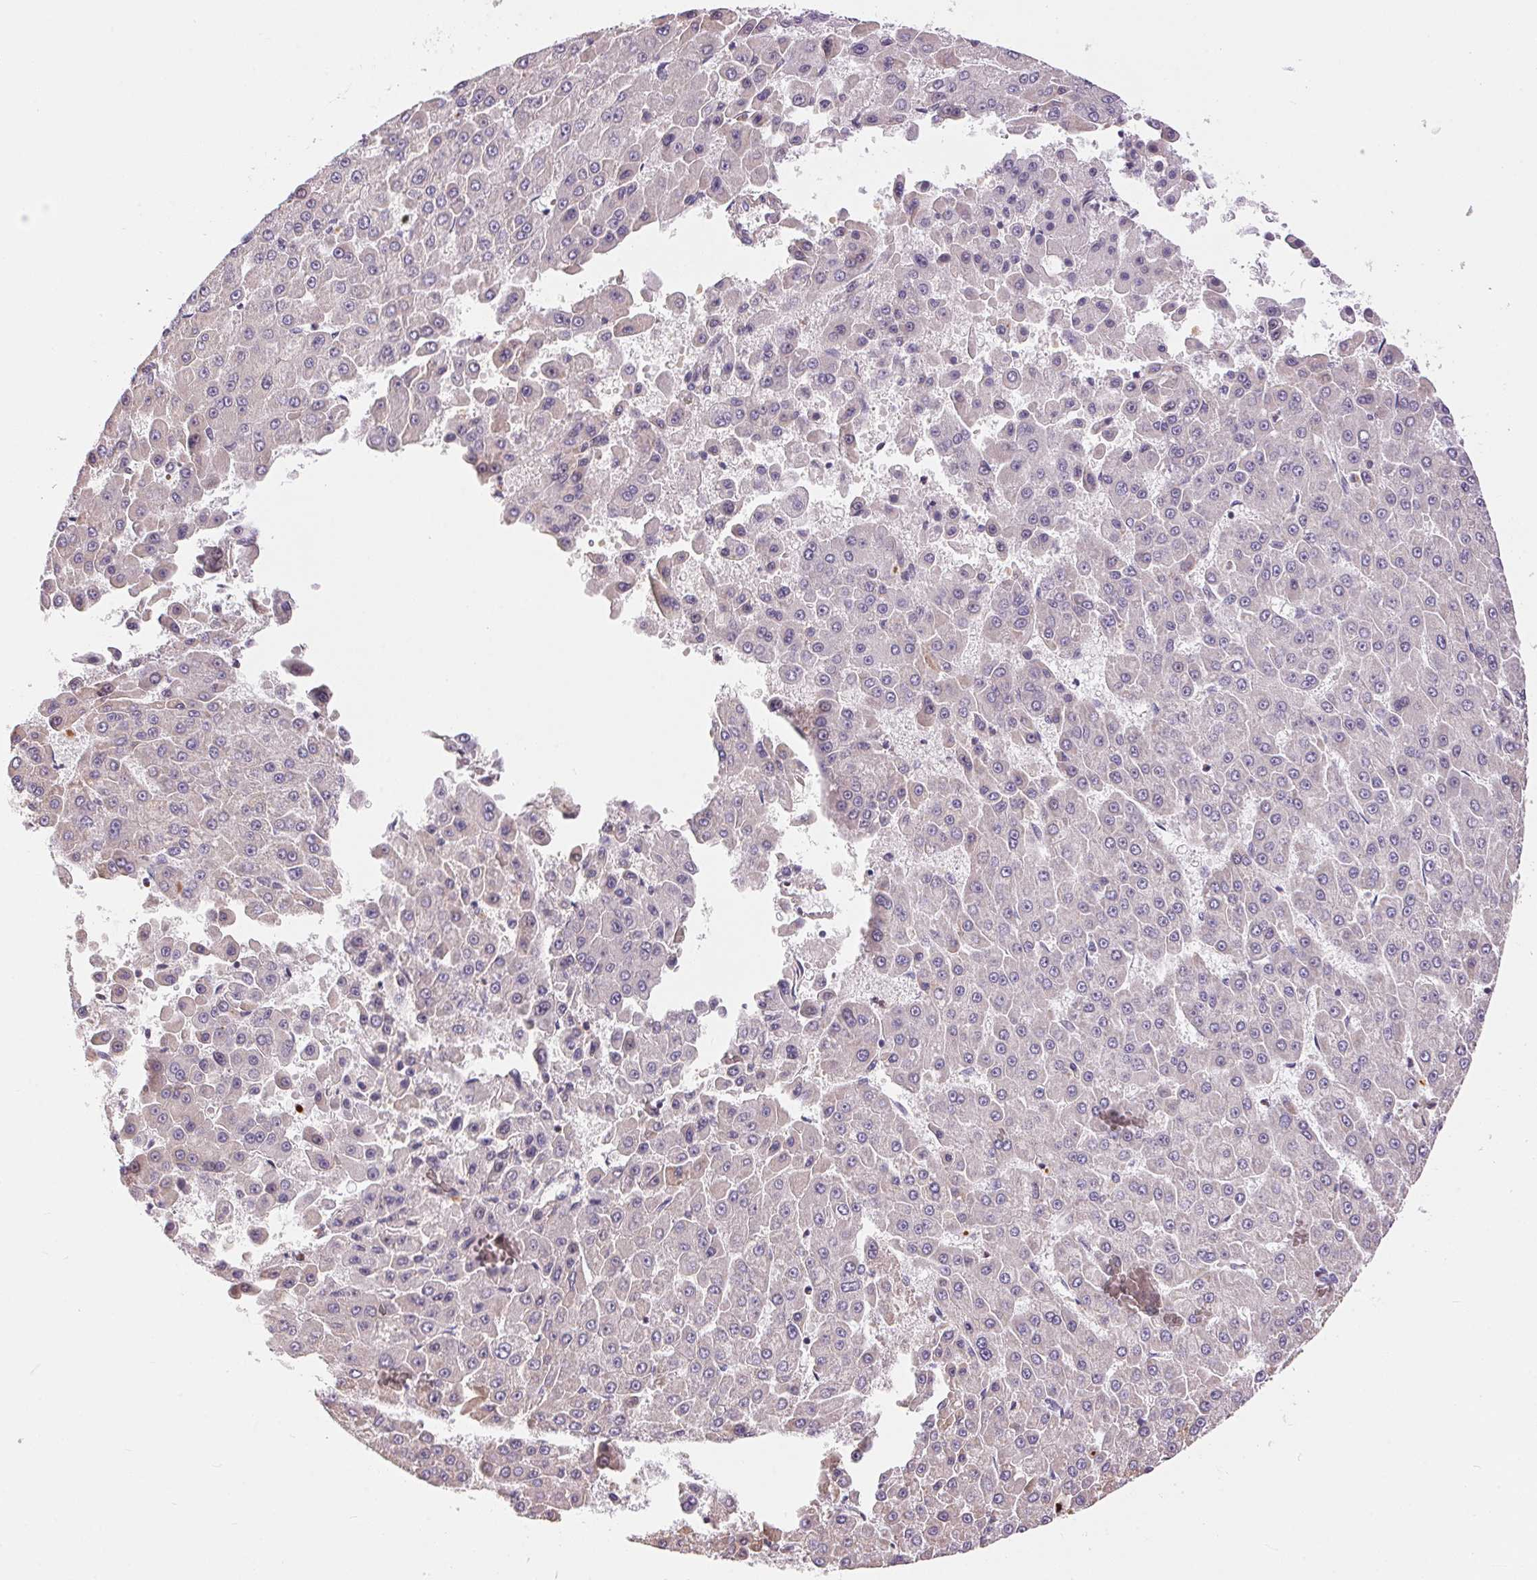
{"staining": {"intensity": "negative", "quantity": "none", "location": "none"}, "tissue": "liver cancer", "cell_type": "Tumor cells", "image_type": "cancer", "snomed": [{"axis": "morphology", "description": "Carcinoma, Hepatocellular, NOS"}, {"axis": "topography", "description": "Liver"}], "caption": "Image shows no significant protein expression in tumor cells of liver hepatocellular carcinoma.", "gene": "UNC13B", "patient": {"sex": "male", "age": 78}}